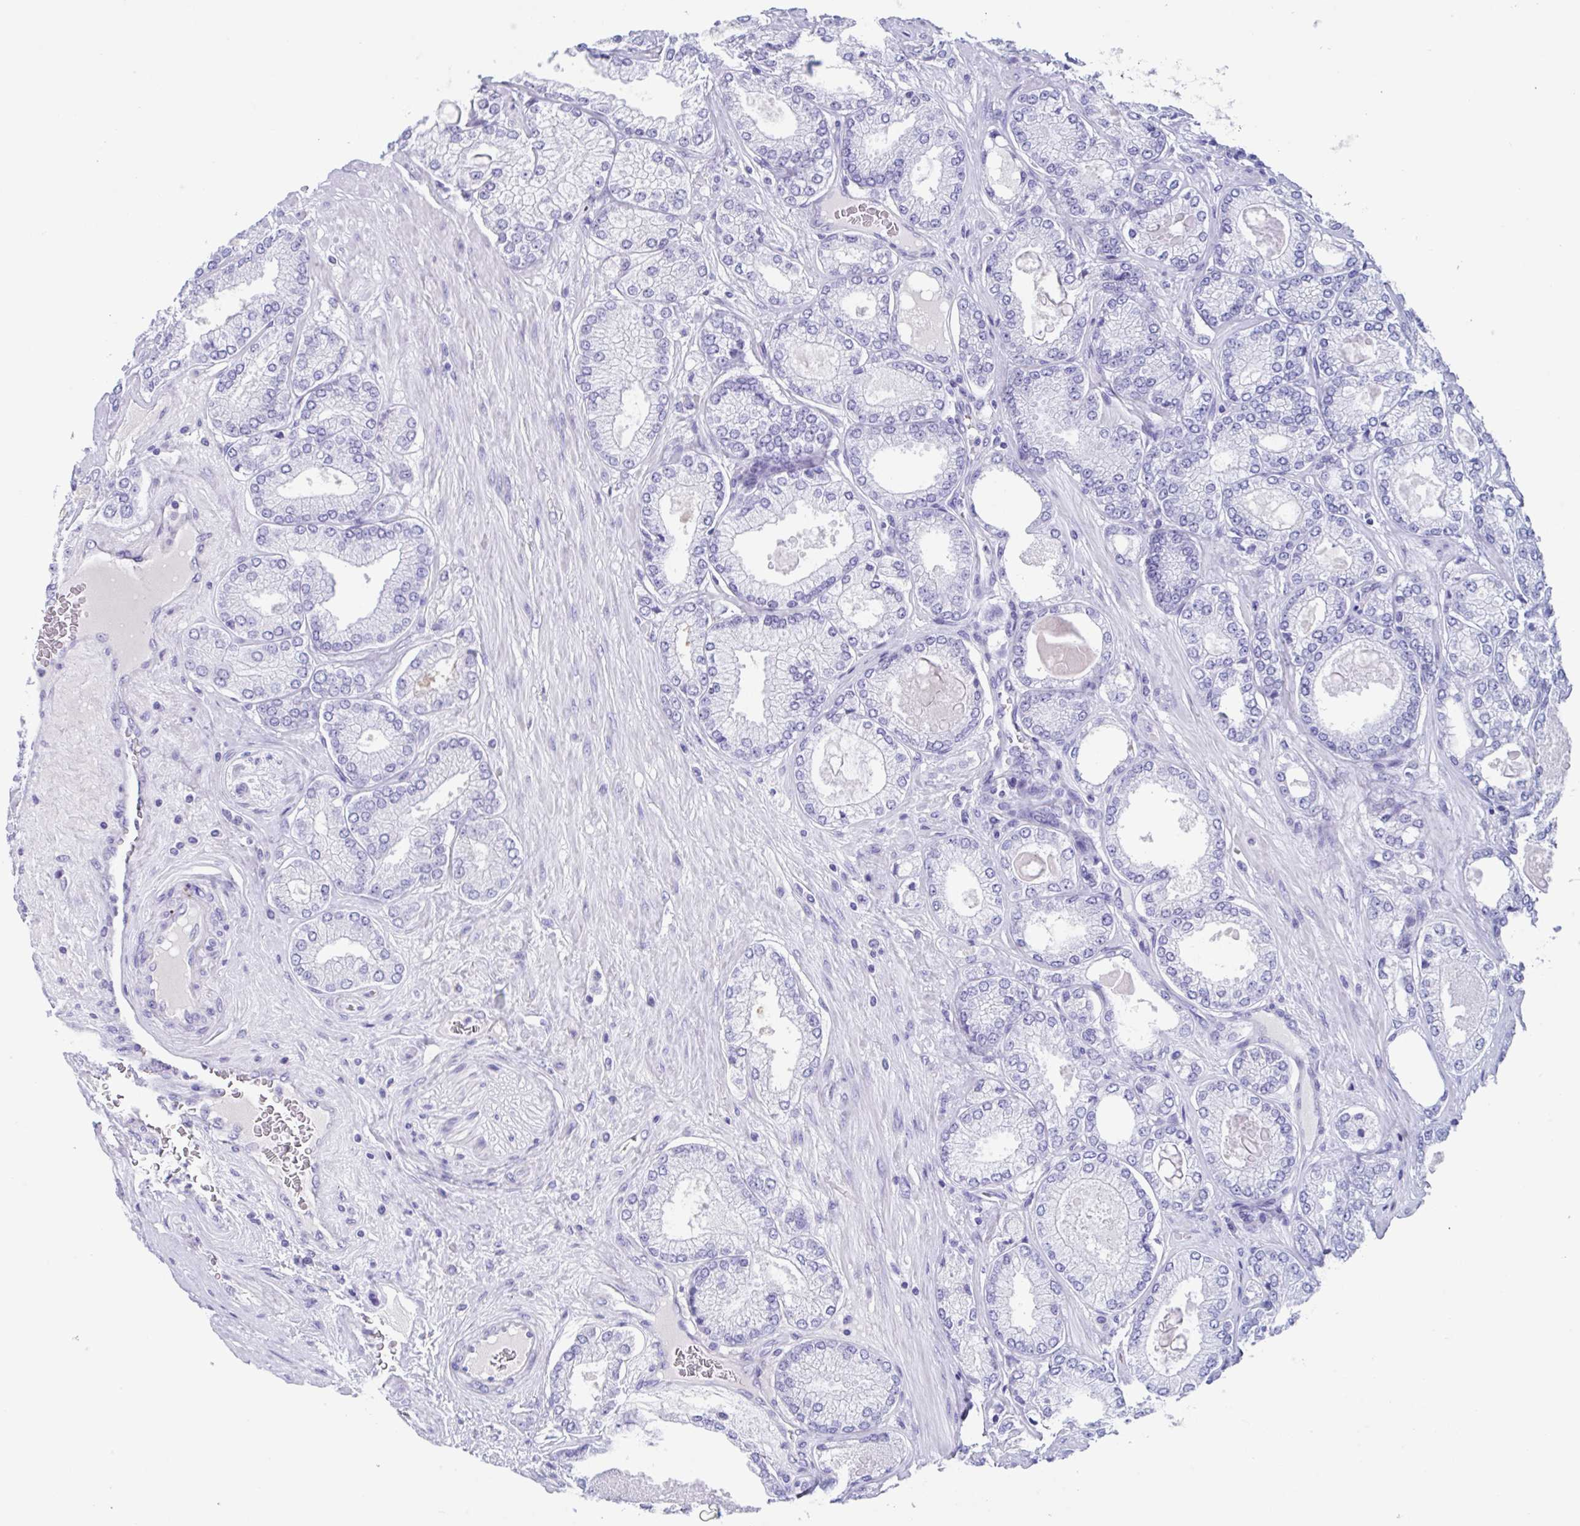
{"staining": {"intensity": "negative", "quantity": "none", "location": "none"}, "tissue": "prostate cancer", "cell_type": "Tumor cells", "image_type": "cancer", "snomed": [{"axis": "morphology", "description": "Adenocarcinoma, High grade"}, {"axis": "topography", "description": "Prostate"}], "caption": "Immunohistochemistry (IHC) histopathology image of human adenocarcinoma (high-grade) (prostate) stained for a protein (brown), which reveals no expression in tumor cells.", "gene": "USP35", "patient": {"sex": "male", "age": 68}}